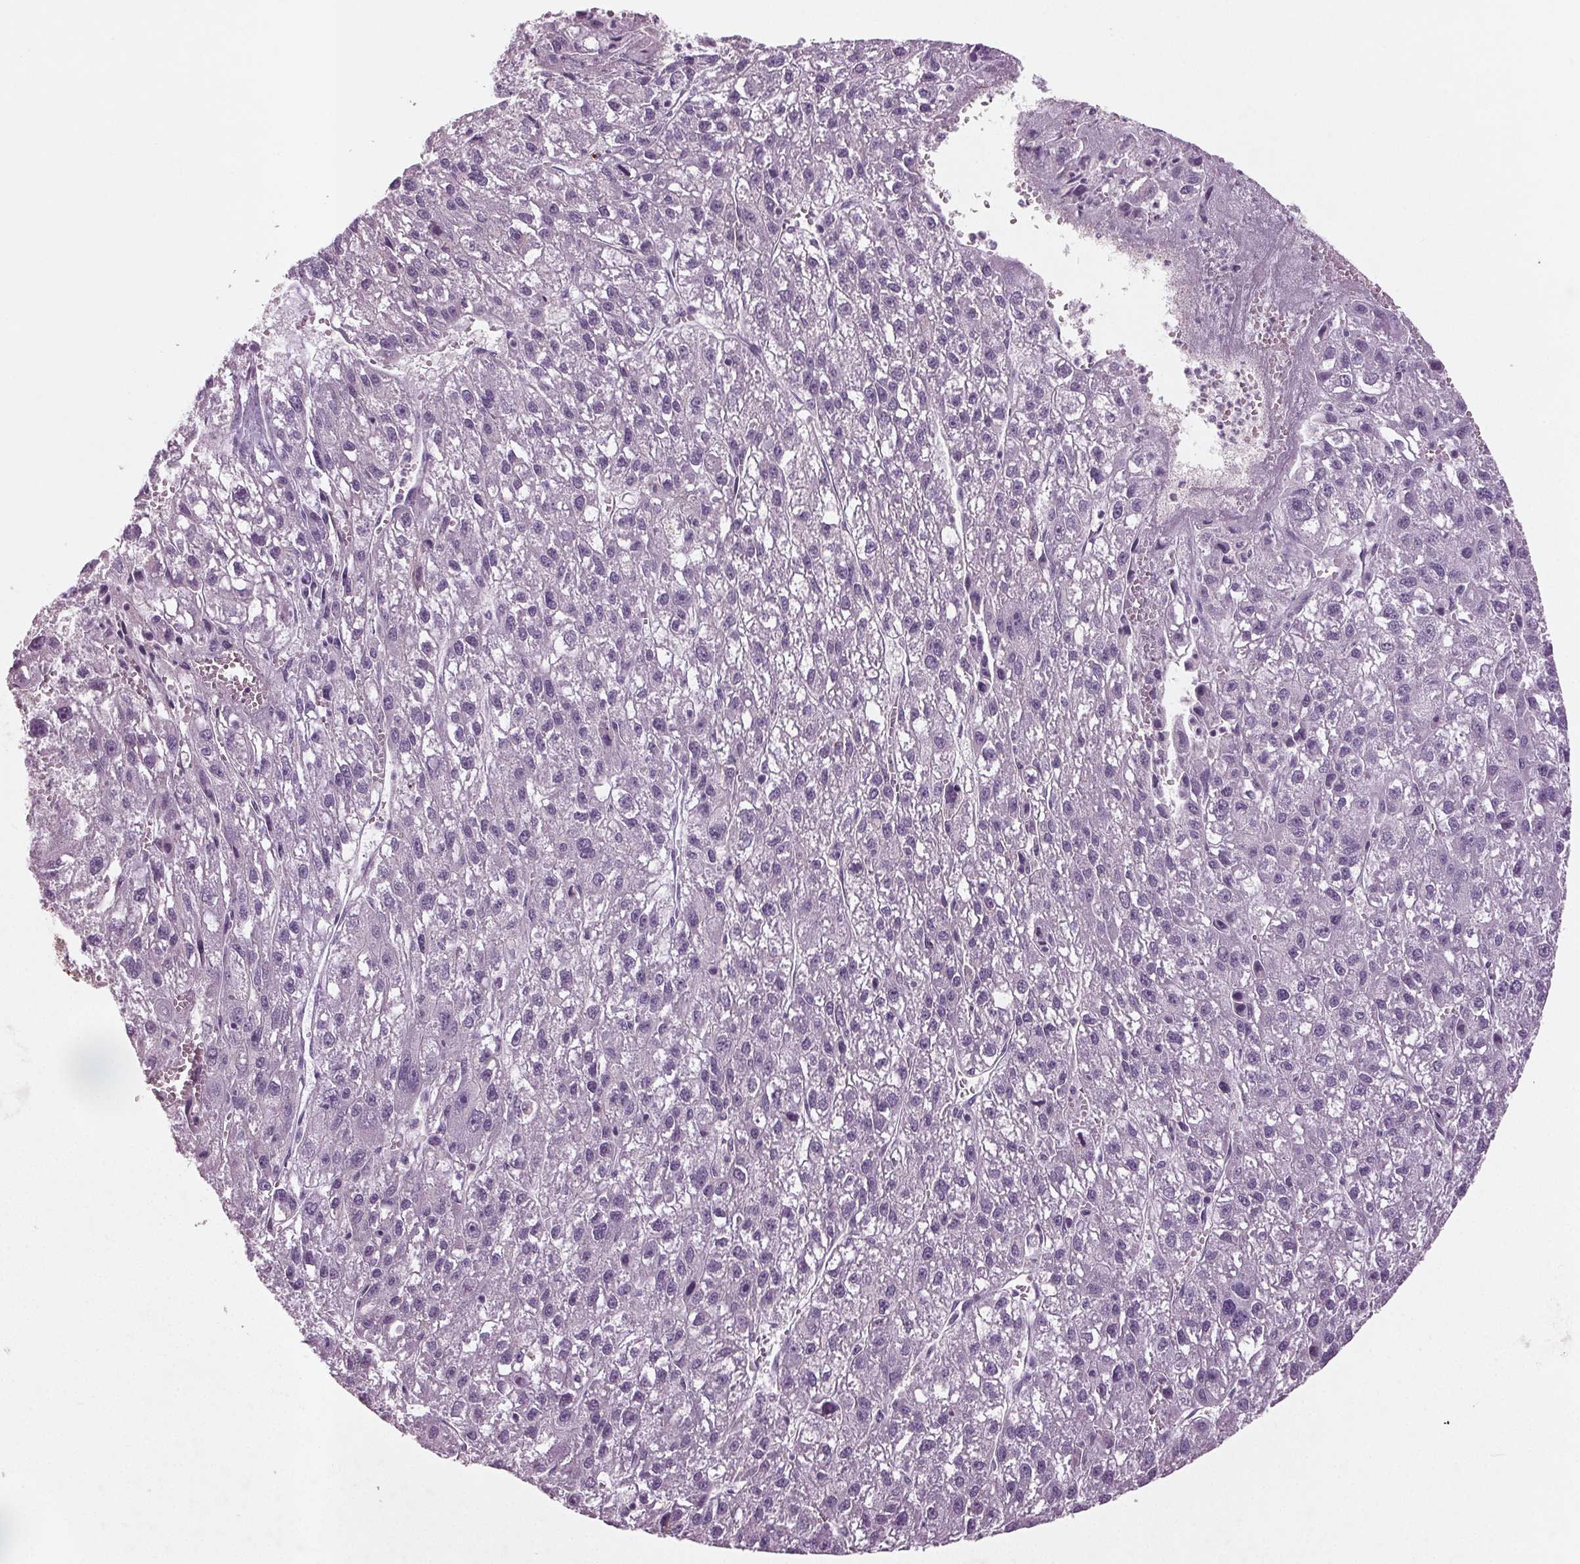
{"staining": {"intensity": "negative", "quantity": "none", "location": "none"}, "tissue": "liver cancer", "cell_type": "Tumor cells", "image_type": "cancer", "snomed": [{"axis": "morphology", "description": "Carcinoma, Hepatocellular, NOS"}, {"axis": "topography", "description": "Liver"}], "caption": "A histopathology image of liver cancer stained for a protein demonstrates no brown staining in tumor cells. (Immunohistochemistry, brightfield microscopy, high magnification).", "gene": "BHLHE22", "patient": {"sex": "female", "age": 70}}